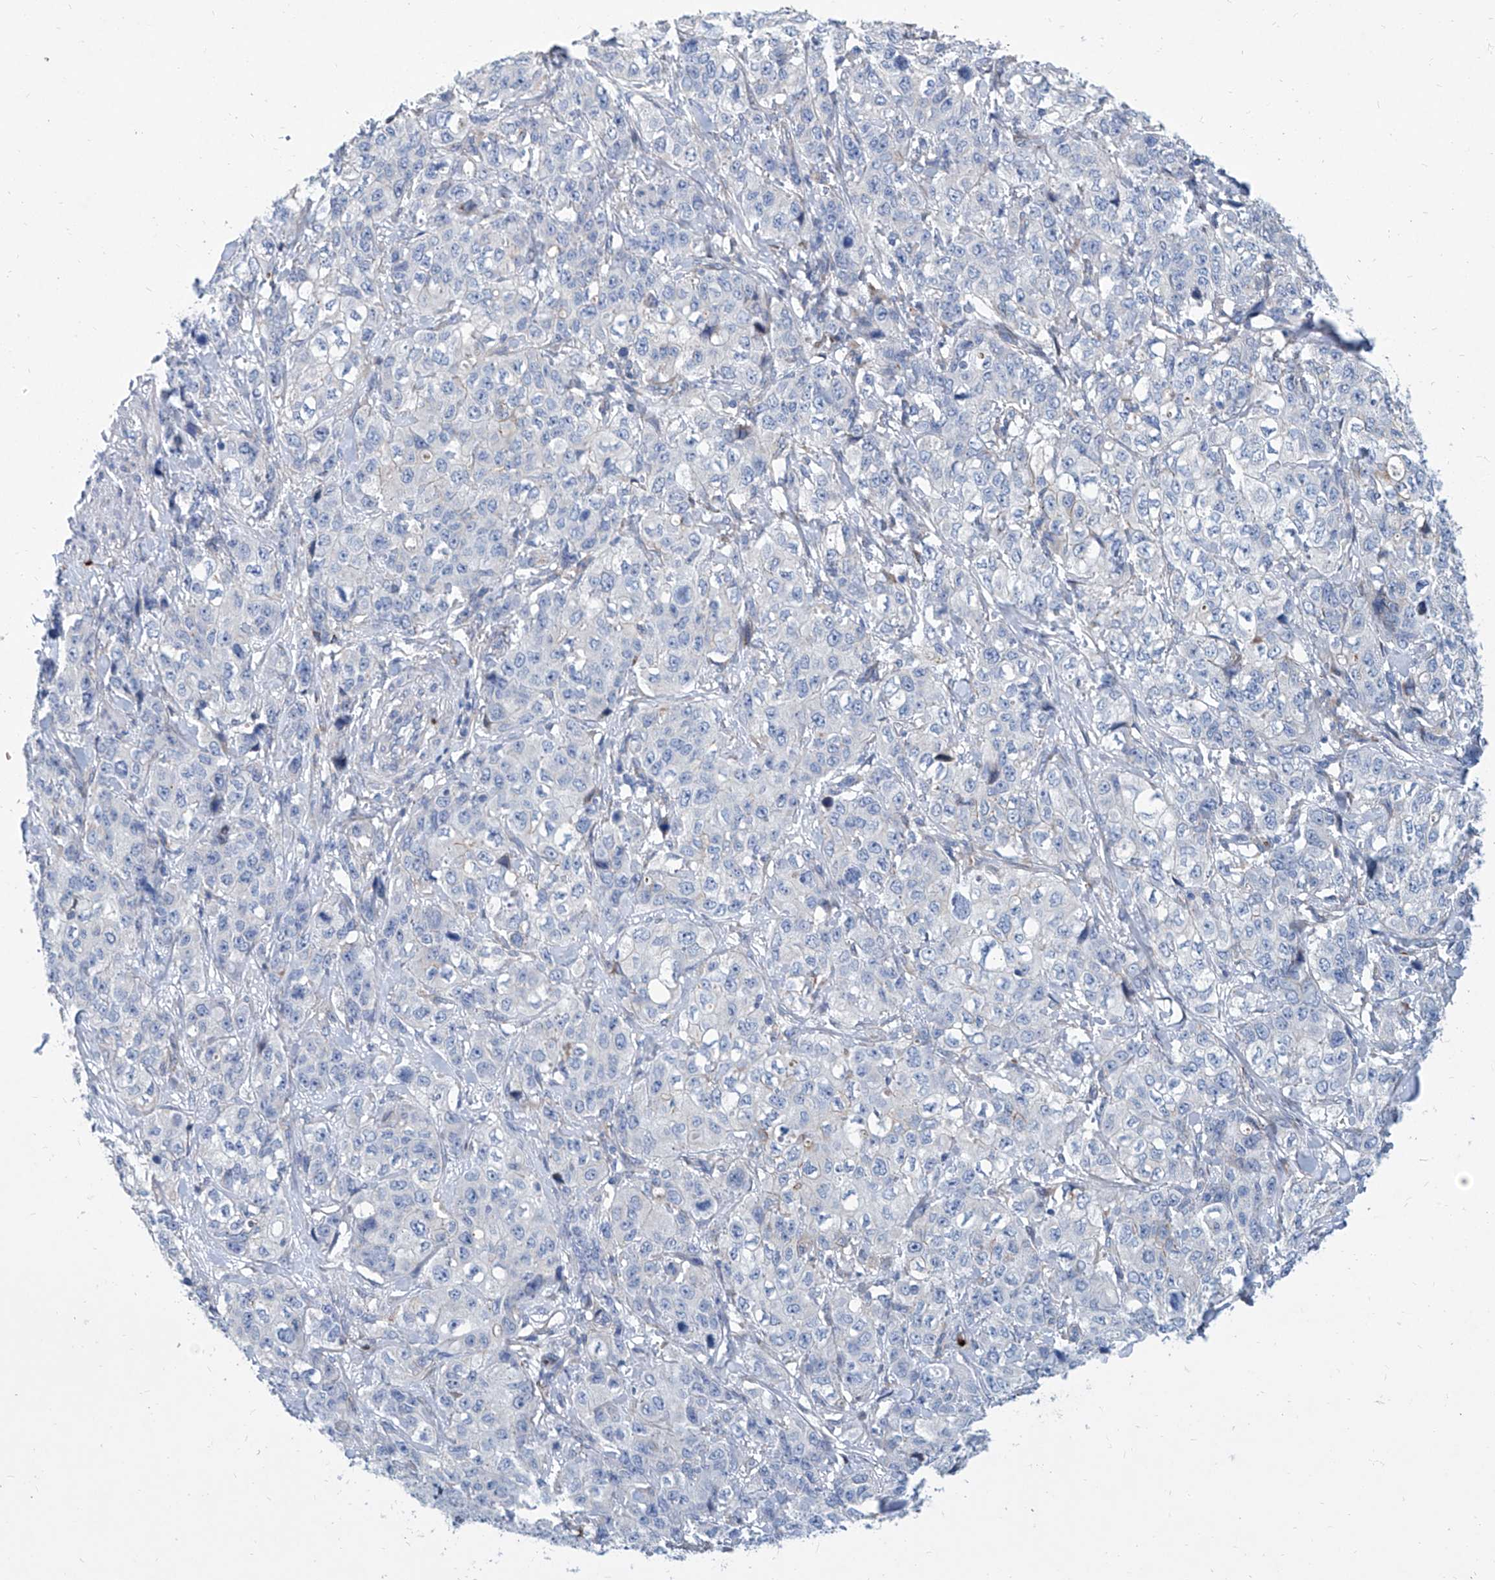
{"staining": {"intensity": "negative", "quantity": "none", "location": "none"}, "tissue": "stomach cancer", "cell_type": "Tumor cells", "image_type": "cancer", "snomed": [{"axis": "morphology", "description": "Adenocarcinoma, NOS"}, {"axis": "topography", "description": "Stomach"}], "caption": "Histopathology image shows no protein expression in tumor cells of adenocarcinoma (stomach) tissue.", "gene": "FPR2", "patient": {"sex": "male", "age": 48}}